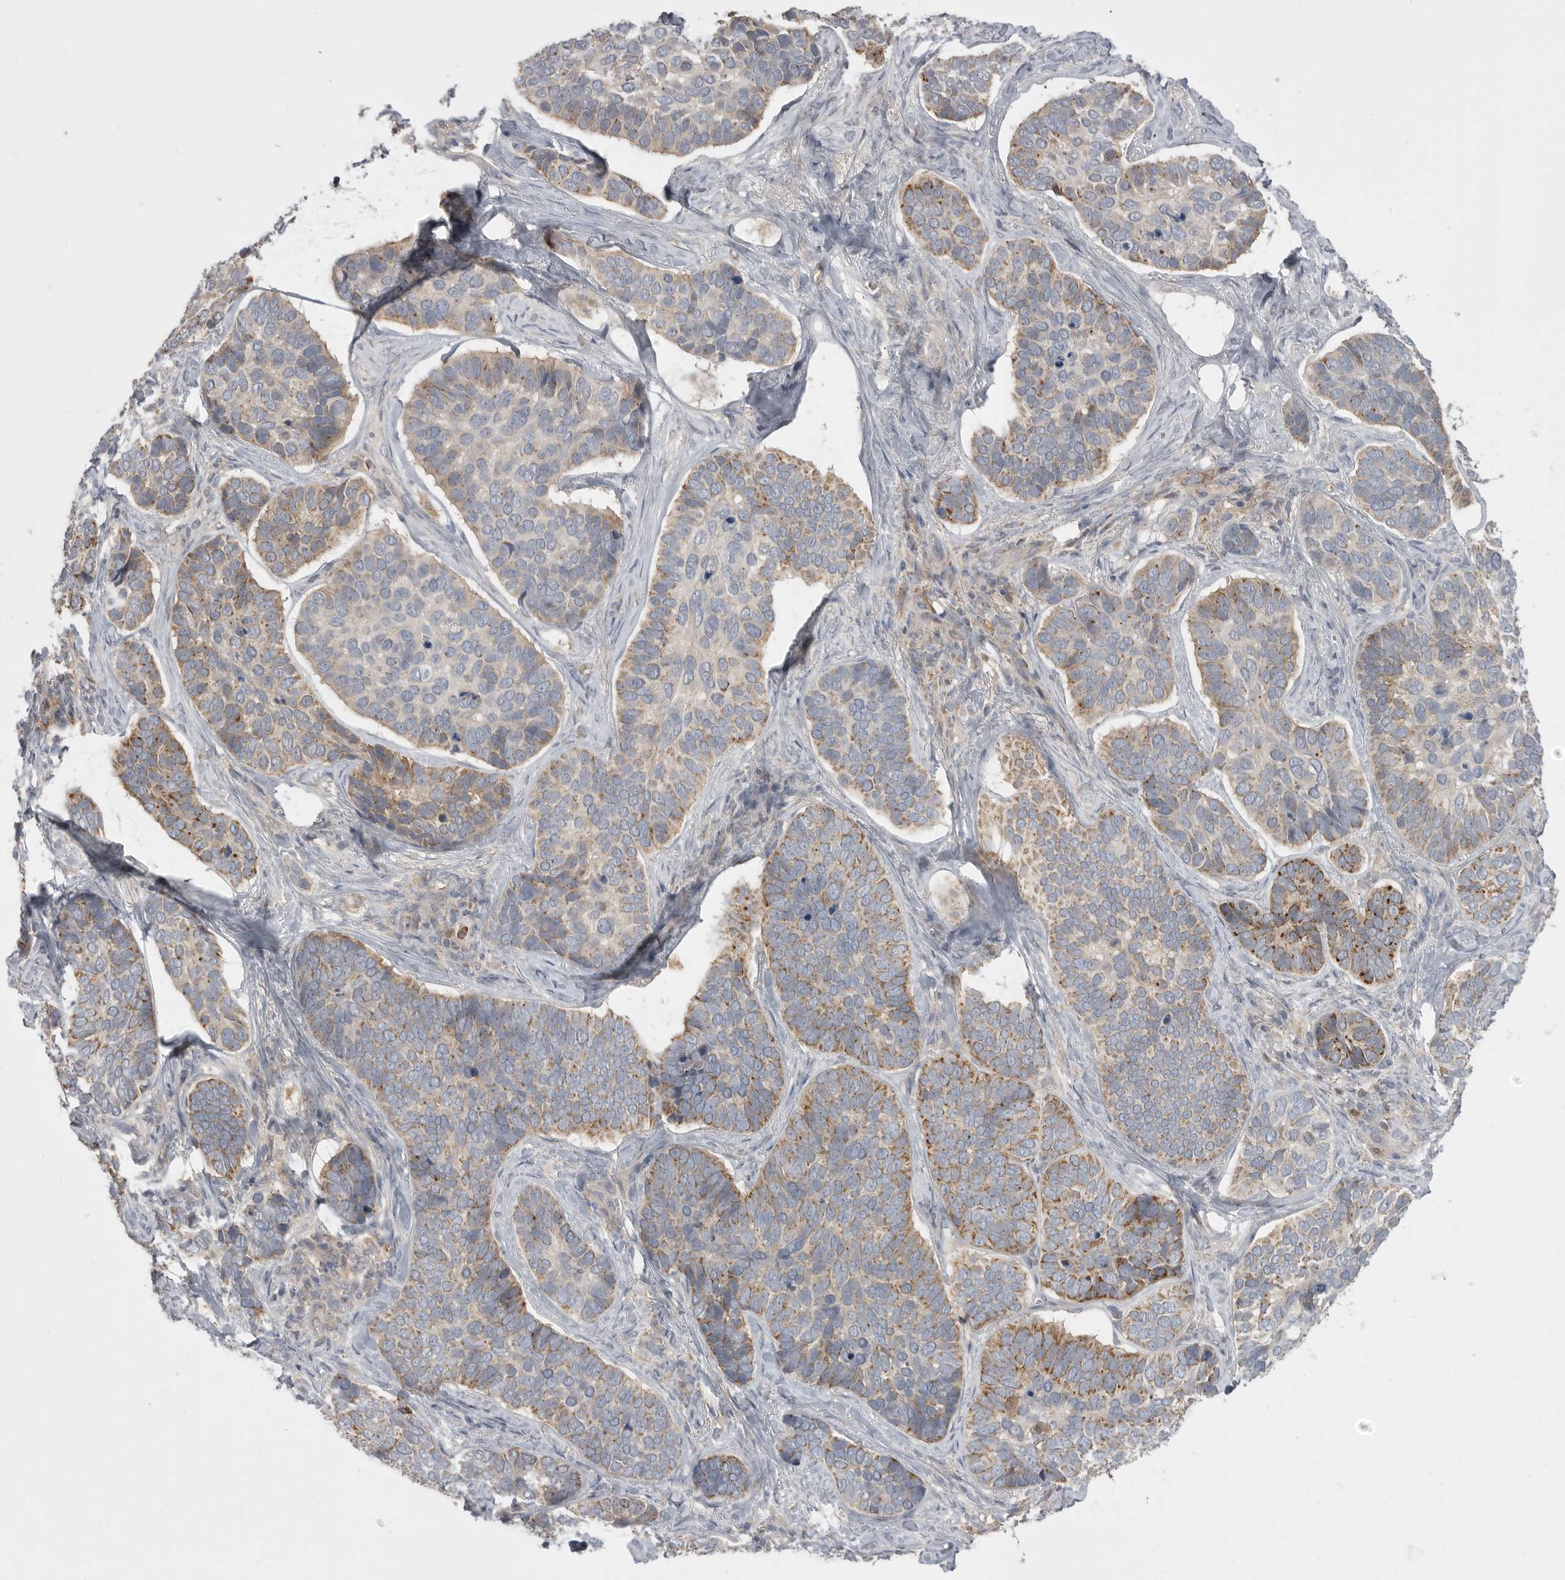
{"staining": {"intensity": "moderate", "quantity": ">75%", "location": "cytoplasmic/membranous"}, "tissue": "skin cancer", "cell_type": "Tumor cells", "image_type": "cancer", "snomed": [{"axis": "morphology", "description": "Basal cell carcinoma"}, {"axis": "topography", "description": "Skin"}], "caption": "The micrograph exhibits staining of skin basal cell carcinoma, revealing moderate cytoplasmic/membranous protein staining (brown color) within tumor cells.", "gene": "KYAT3", "patient": {"sex": "male", "age": 62}}